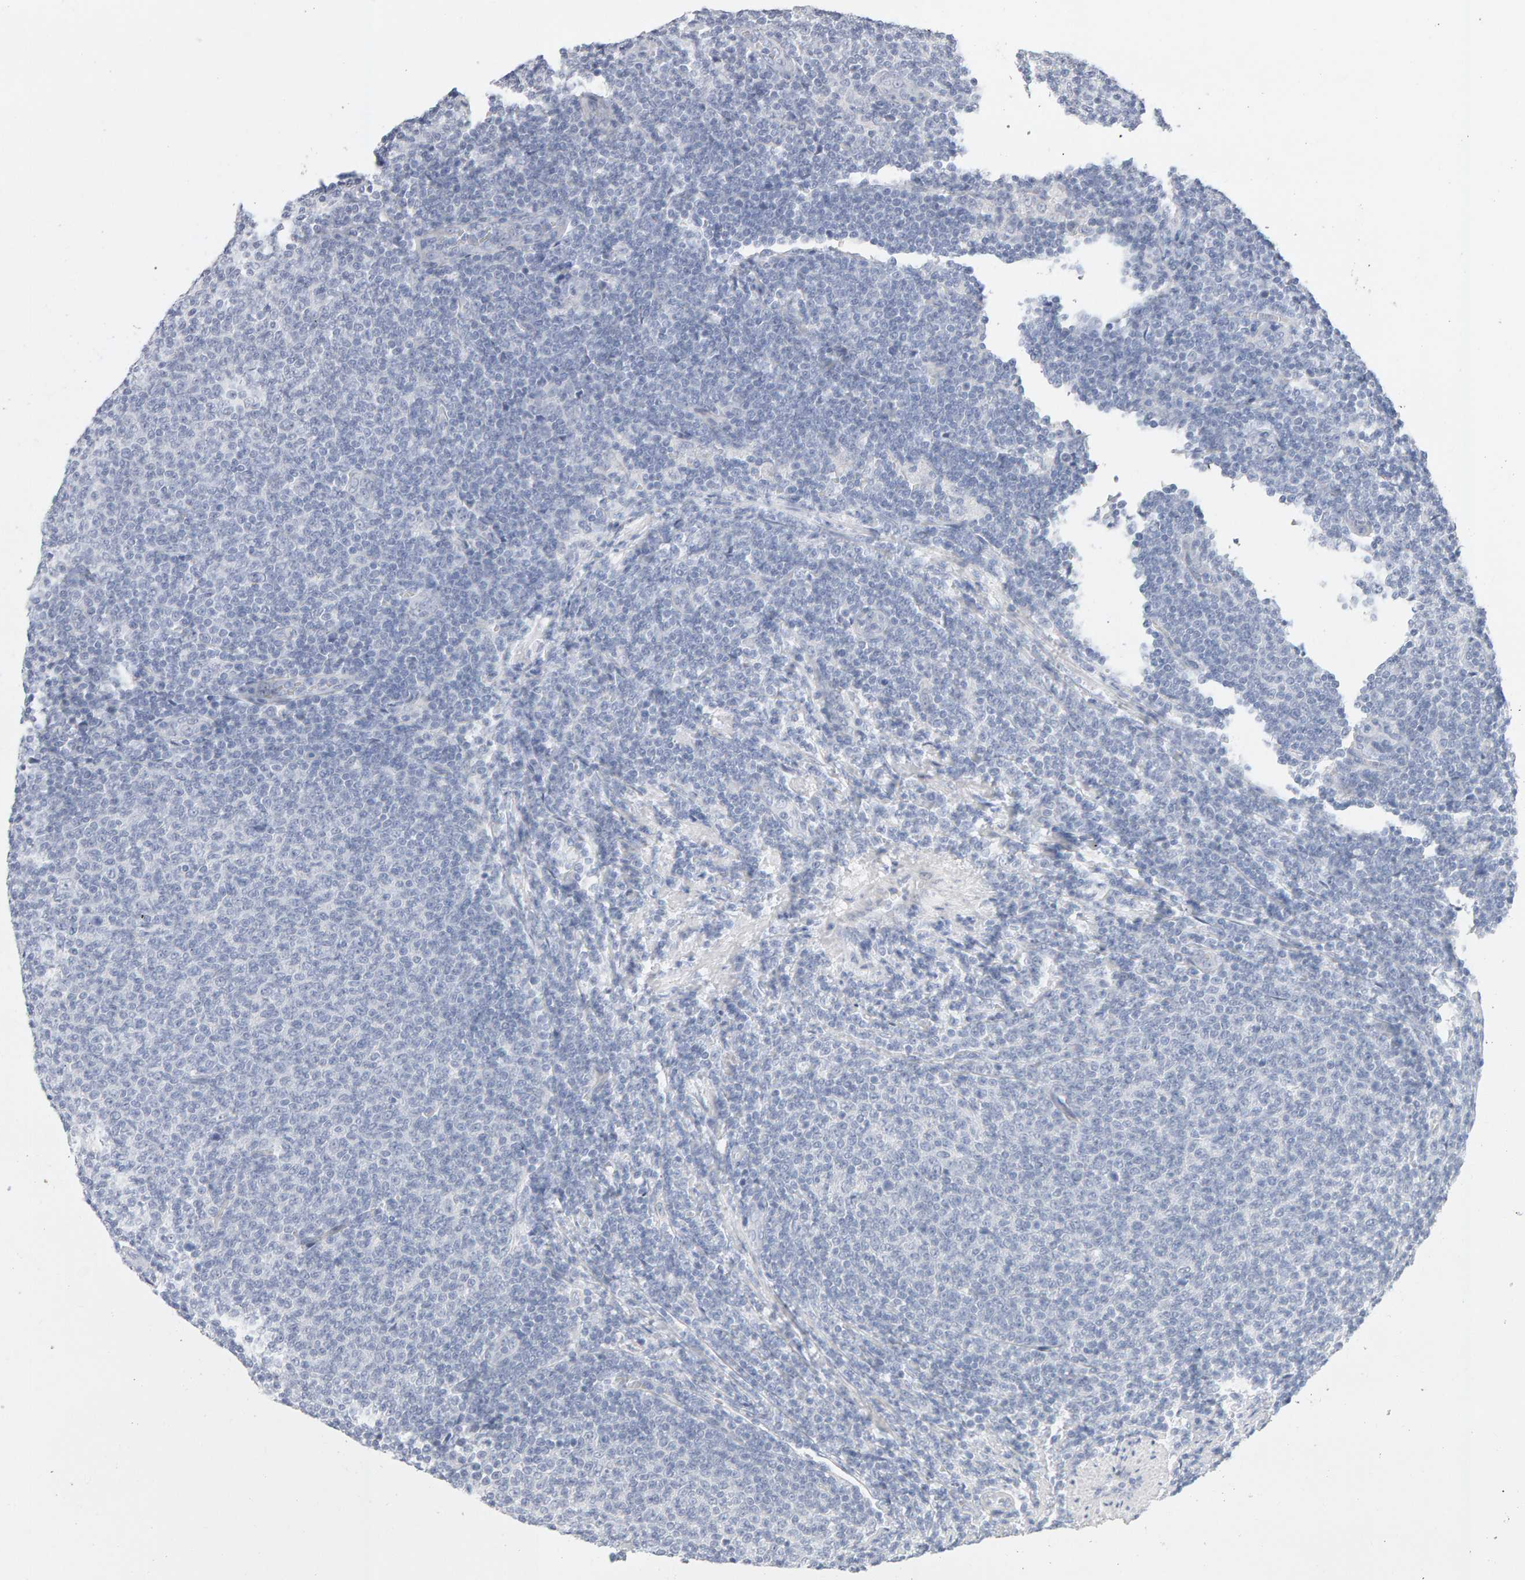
{"staining": {"intensity": "negative", "quantity": "none", "location": "none"}, "tissue": "lymphoma", "cell_type": "Tumor cells", "image_type": "cancer", "snomed": [{"axis": "morphology", "description": "Malignant lymphoma, non-Hodgkin's type, Low grade"}, {"axis": "topography", "description": "Lymph node"}], "caption": "An immunohistochemistry histopathology image of lymphoma is shown. There is no staining in tumor cells of lymphoma.", "gene": "HNF4A", "patient": {"sex": "male", "age": 66}}